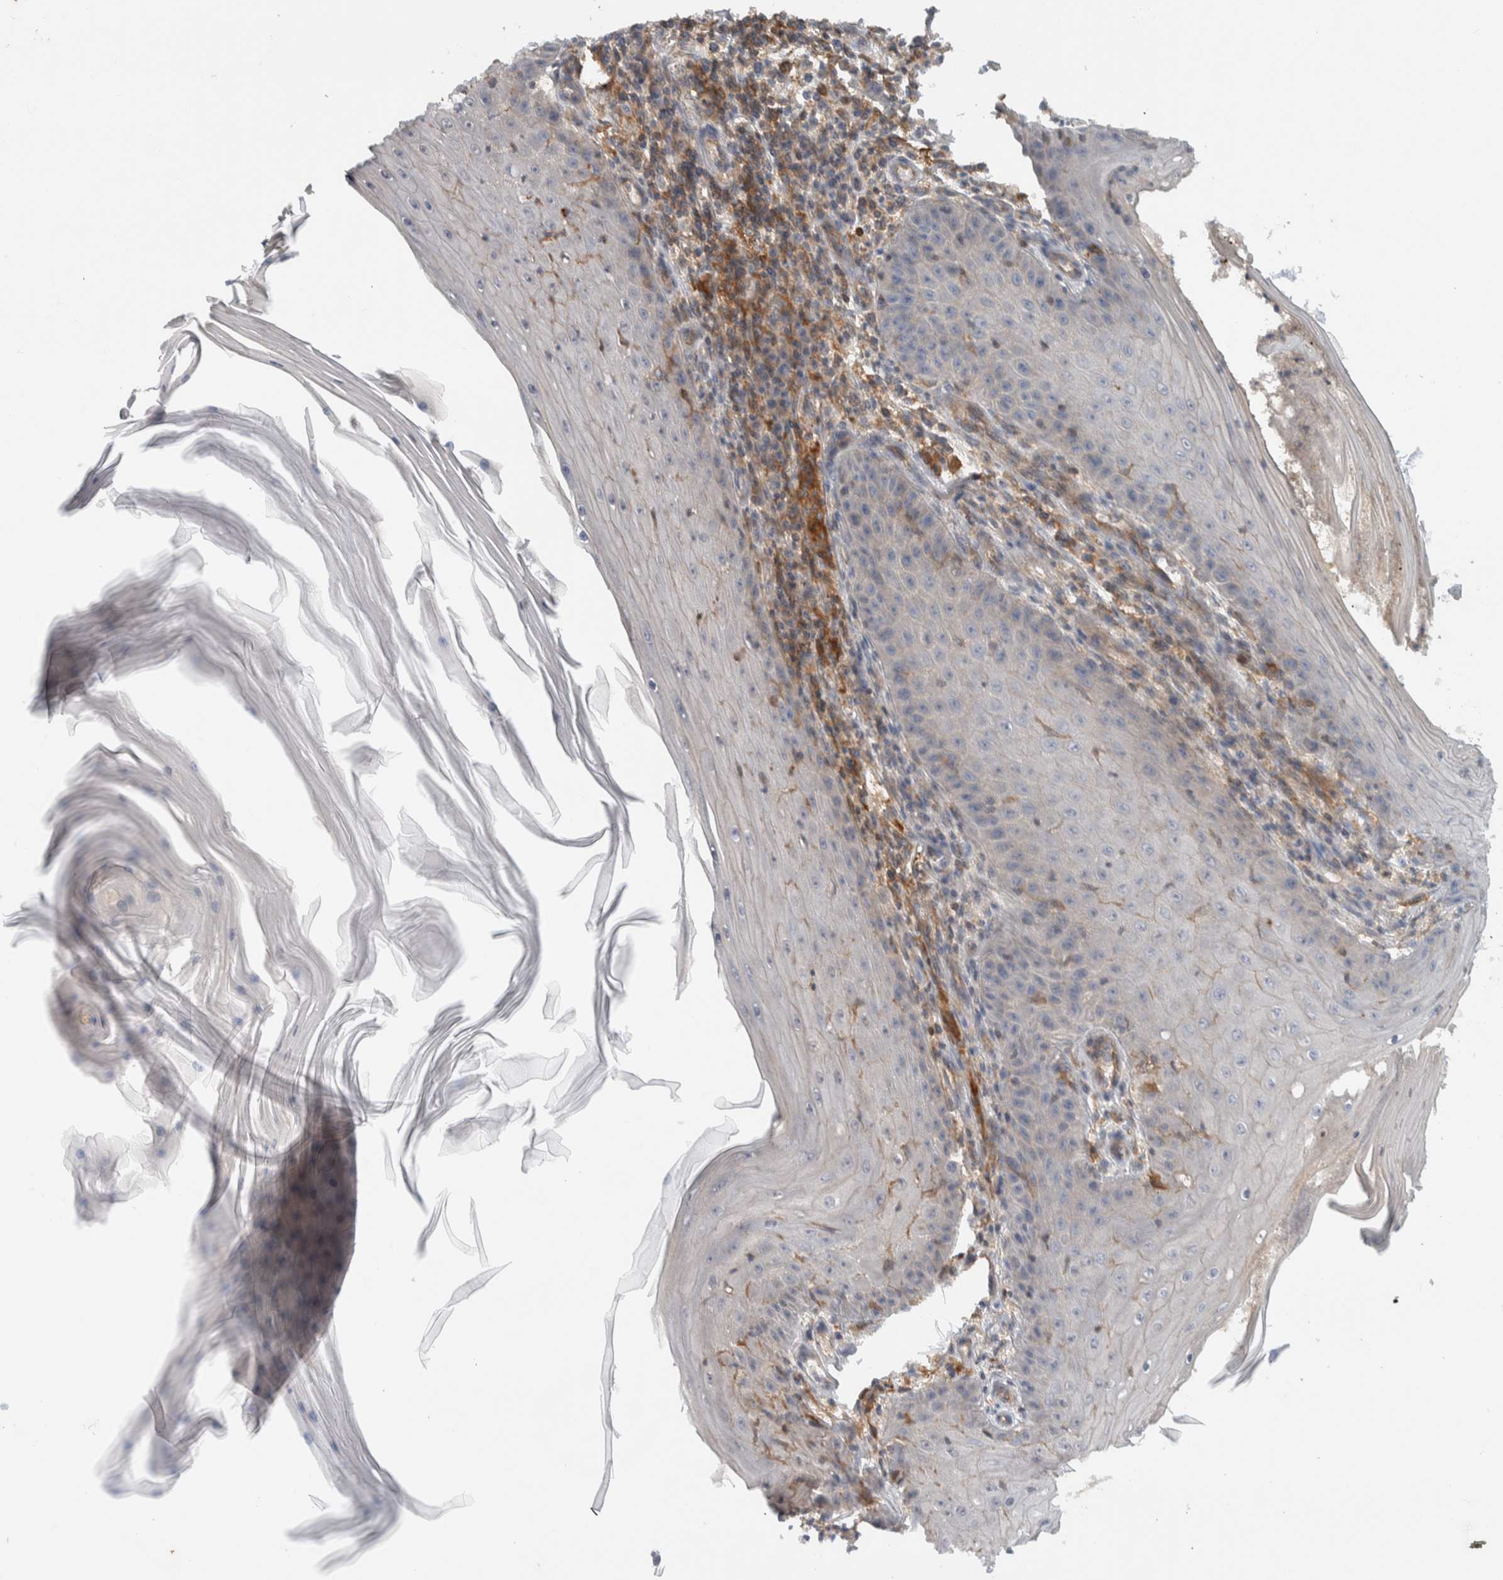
{"staining": {"intensity": "negative", "quantity": "none", "location": "none"}, "tissue": "skin cancer", "cell_type": "Tumor cells", "image_type": "cancer", "snomed": [{"axis": "morphology", "description": "Squamous cell carcinoma, NOS"}, {"axis": "topography", "description": "Skin"}], "caption": "Image shows no protein positivity in tumor cells of skin squamous cell carcinoma tissue.", "gene": "MPRIP", "patient": {"sex": "female", "age": 73}}